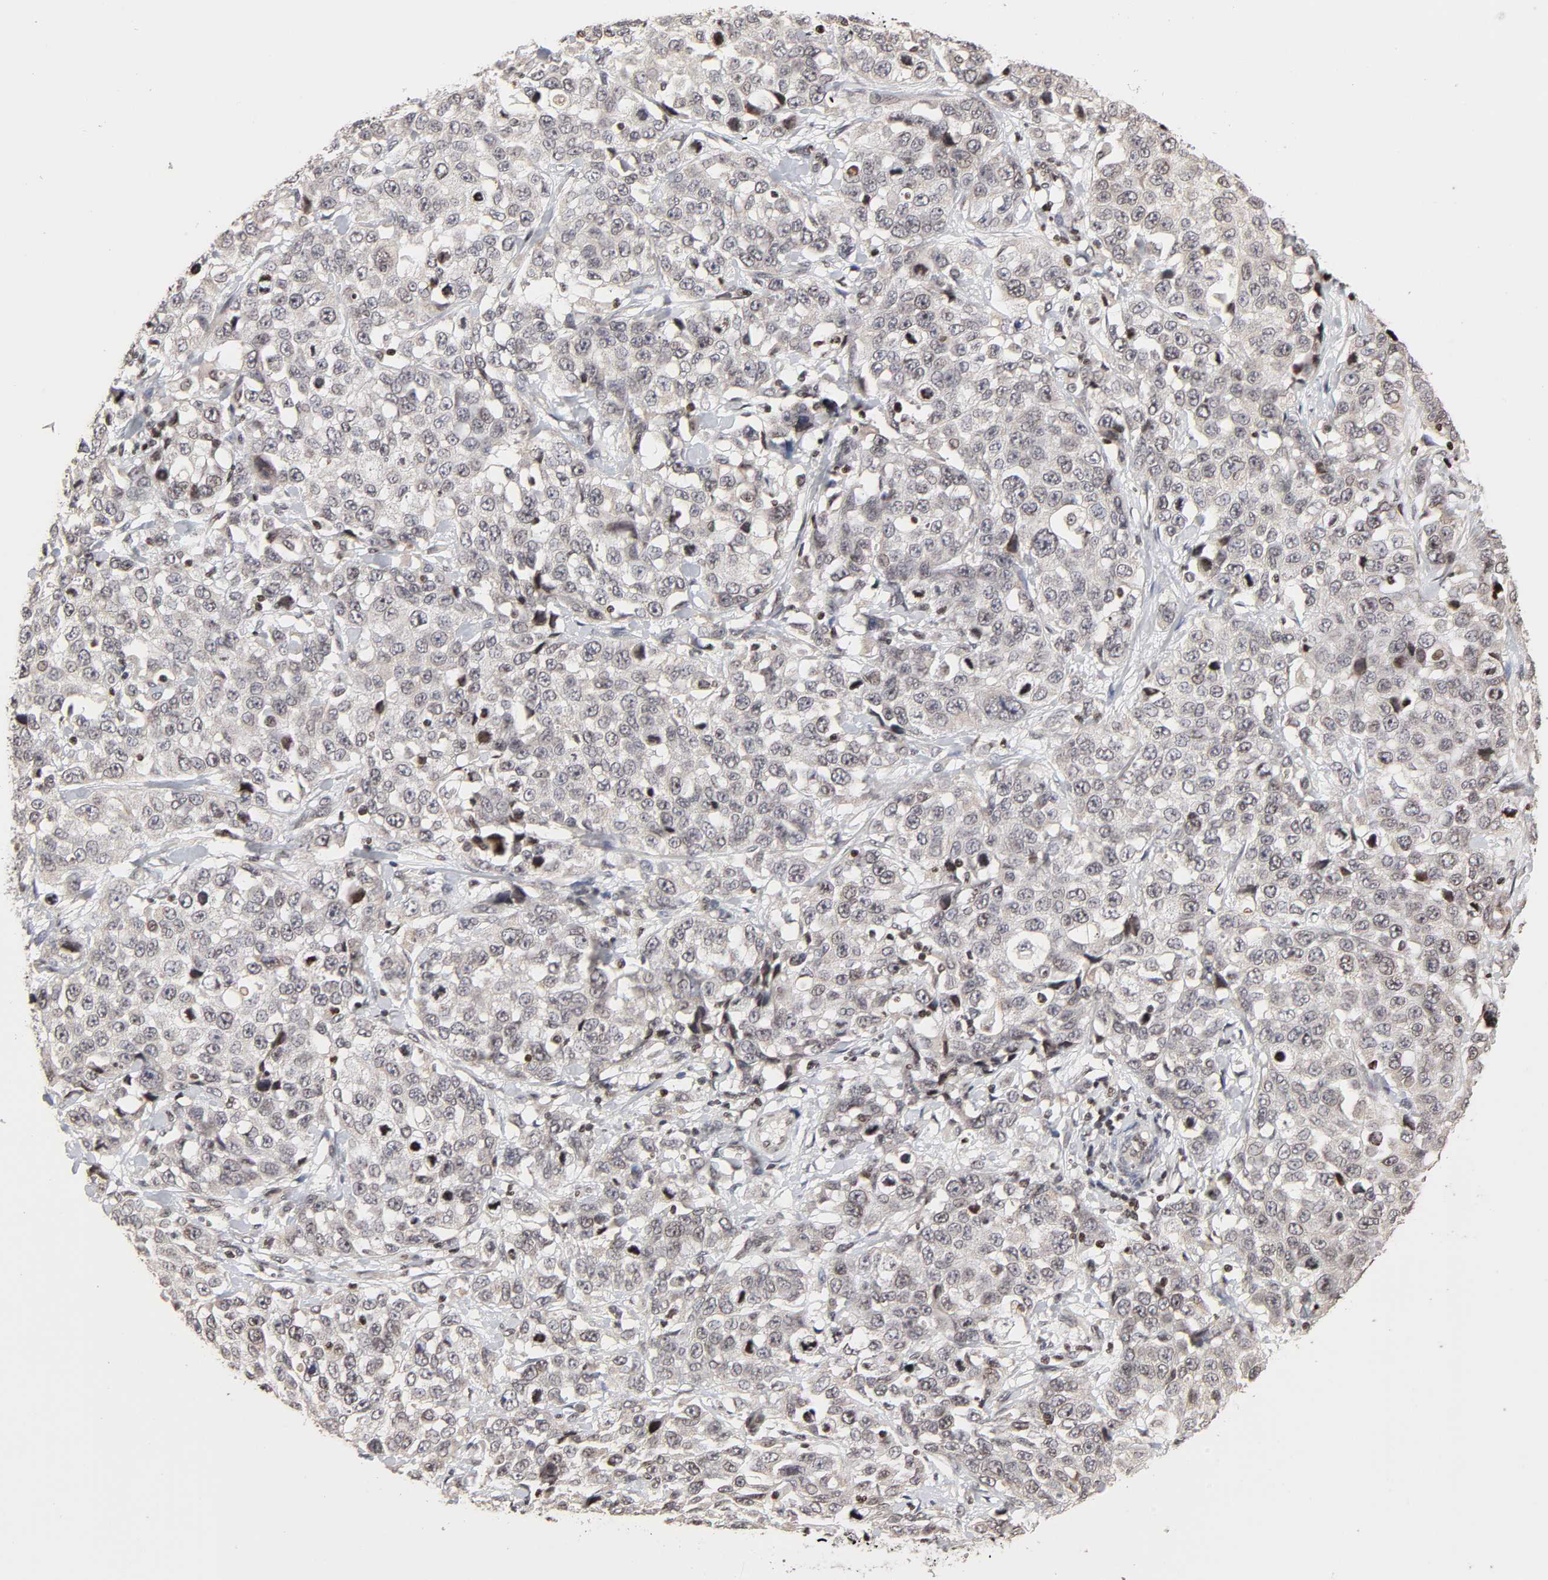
{"staining": {"intensity": "negative", "quantity": "none", "location": "none"}, "tissue": "stomach cancer", "cell_type": "Tumor cells", "image_type": "cancer", "snomed": [{"axis": "morphology", "description": "Normal tissue, NOS"}, {"axis": "morphology", "description": "Adenocarcinoma, NOS"}, {"axis": "topography", "description": "Stomach"}], "caption": "Immunohistochemical staining of stomach cancer exhibits no significant positivity in tumor cells.", "gene": "ZNF473", "patient": {"sex": "male", "age": 48}}